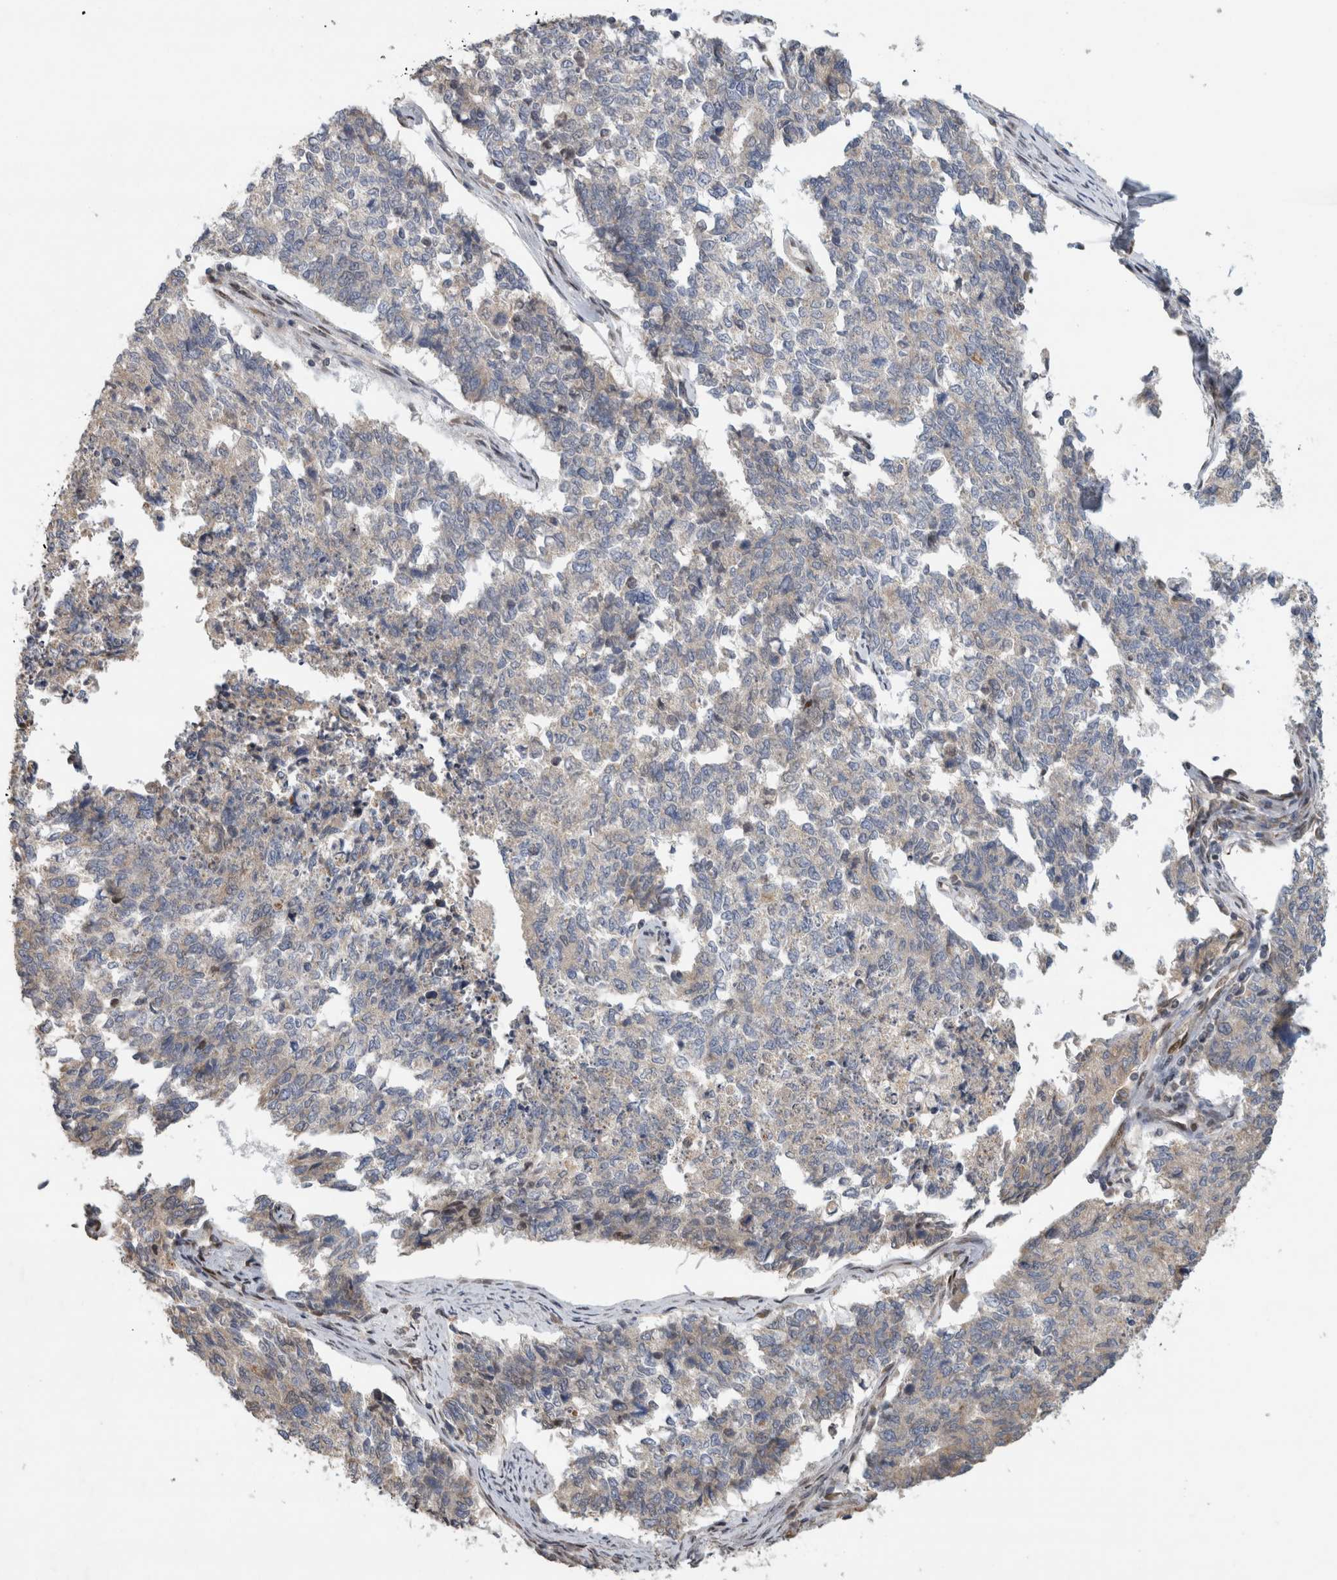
{"staining": {"intensity": "weak", "quantity": "<25%", "location": "cytoplasmic/membranous"}, "tissue": "cervical cancer", "cell_type": "Tumor cells", "image_type": "cancer", "snomed": [{"axis": "morphology", "description": "Squamous cell carcinoma, NOS"}, {"axis": "topography", "description": "Cervix"}], "caption": "There is no significant staining in tumor cells of cervical cancer. (DAB immunohistochemistry (IHC), high magnification).", "gene": "C8orf58", "patient": {"sex": "female", "age": 63}}